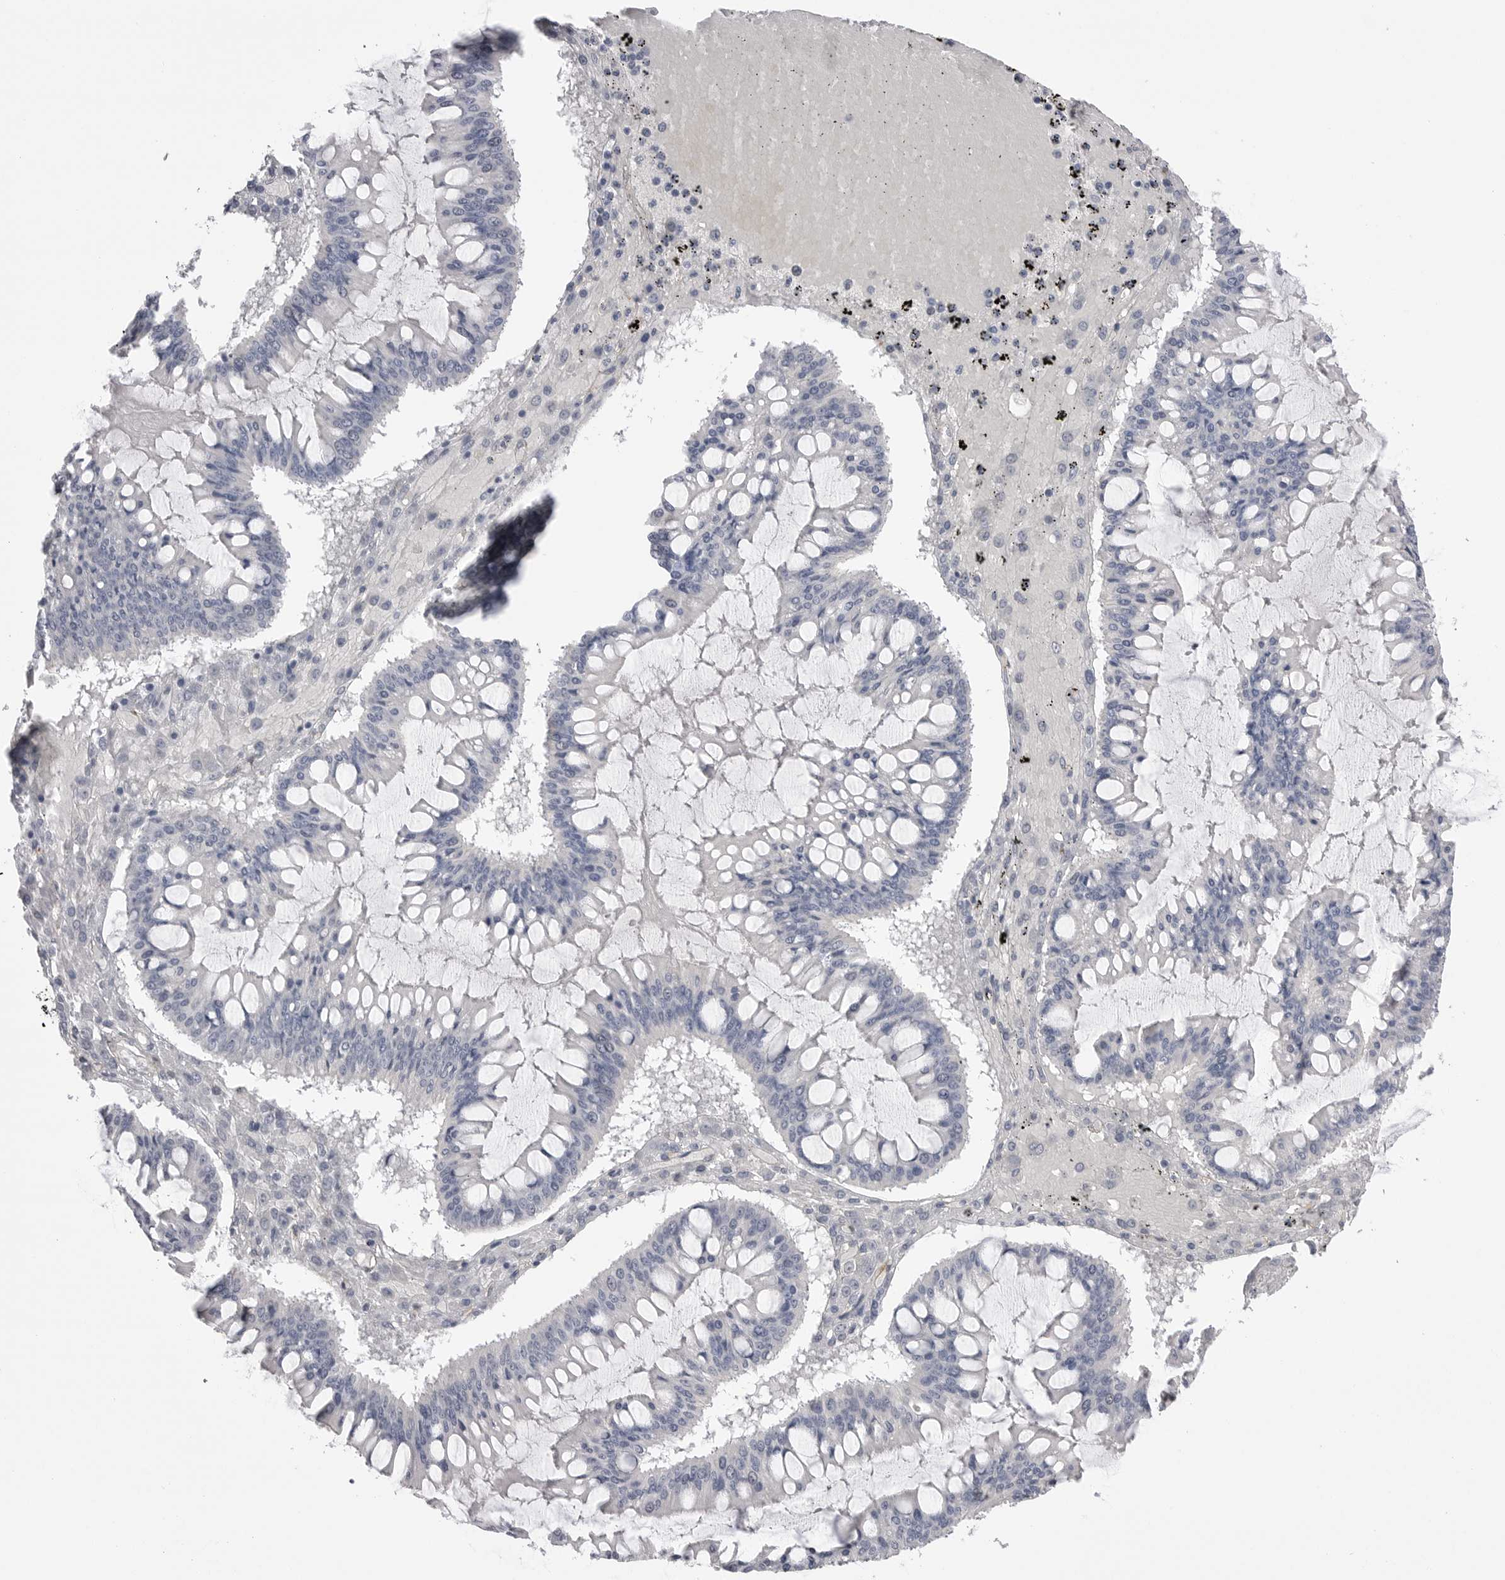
{"staining": {"intensity": "negative", "quantity": "none", "location": "none"}, "tissue": "ovarian cancer", "cell_type": "Tumor cells", "image_type": "cancer", "snomed": [{"axis": "morphology", "description": "Cystadenocarcinoma, mucinous, NOS"}, {"axis": "topography", "description": "Ovary"}], "caption": "The immunohistochemistry (IHC) image has no significant positivity in tumor cells of ovarian mucinous cystadenocarcinoma tissue.", "gene": "AKAP12", "patient": {"sex": "female", "age": 73}}